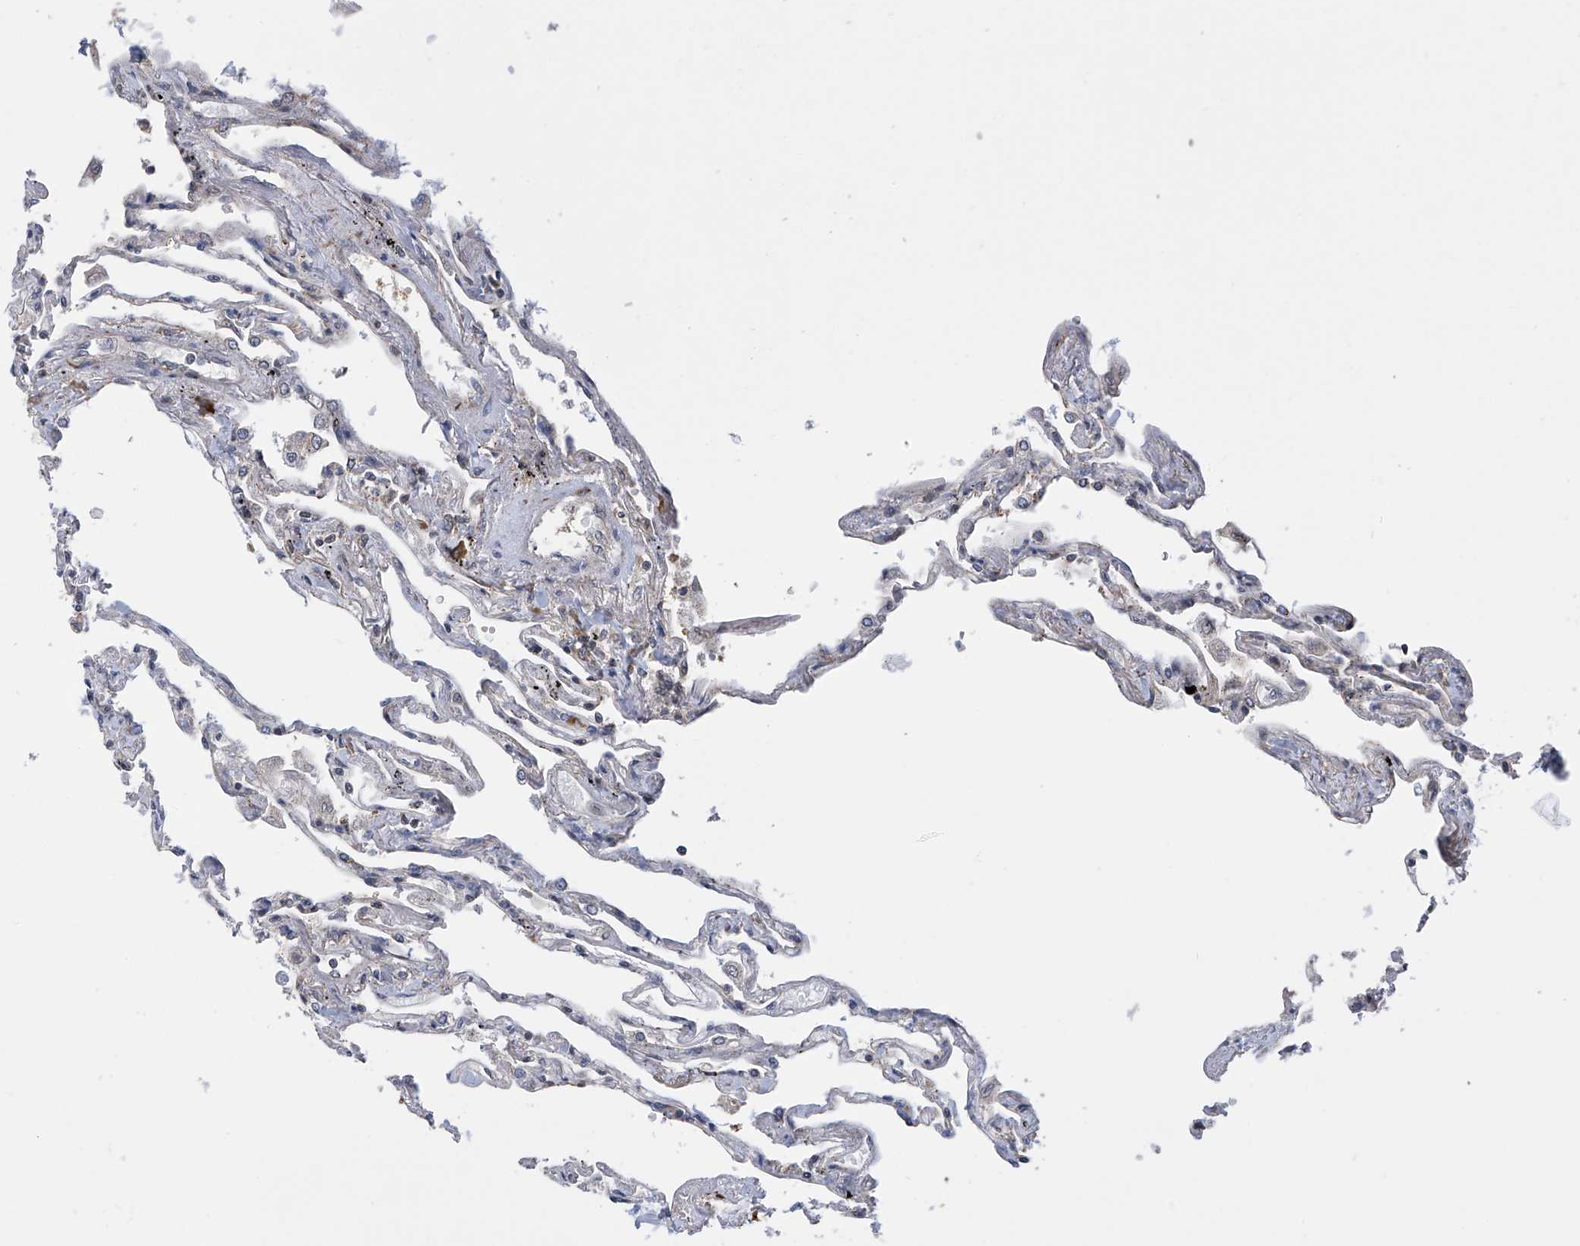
{"staining": {"intensity": "negative", "quantity": "none", "location": "none"}, "tissue": "lung", "cell_type": "Alveolar cells", "image_type": "normal", "snomed": [{"axis": "morphology", "description": "Normal tissue, NOS"}, {"axis": "topography", "description": "Lung"}], "caption": "The photomicrograph exhibits no significant expression in alveolar cells of lung.", "gene": "SLCO4A1", "patient": {"sex": "female", "age": 67}}